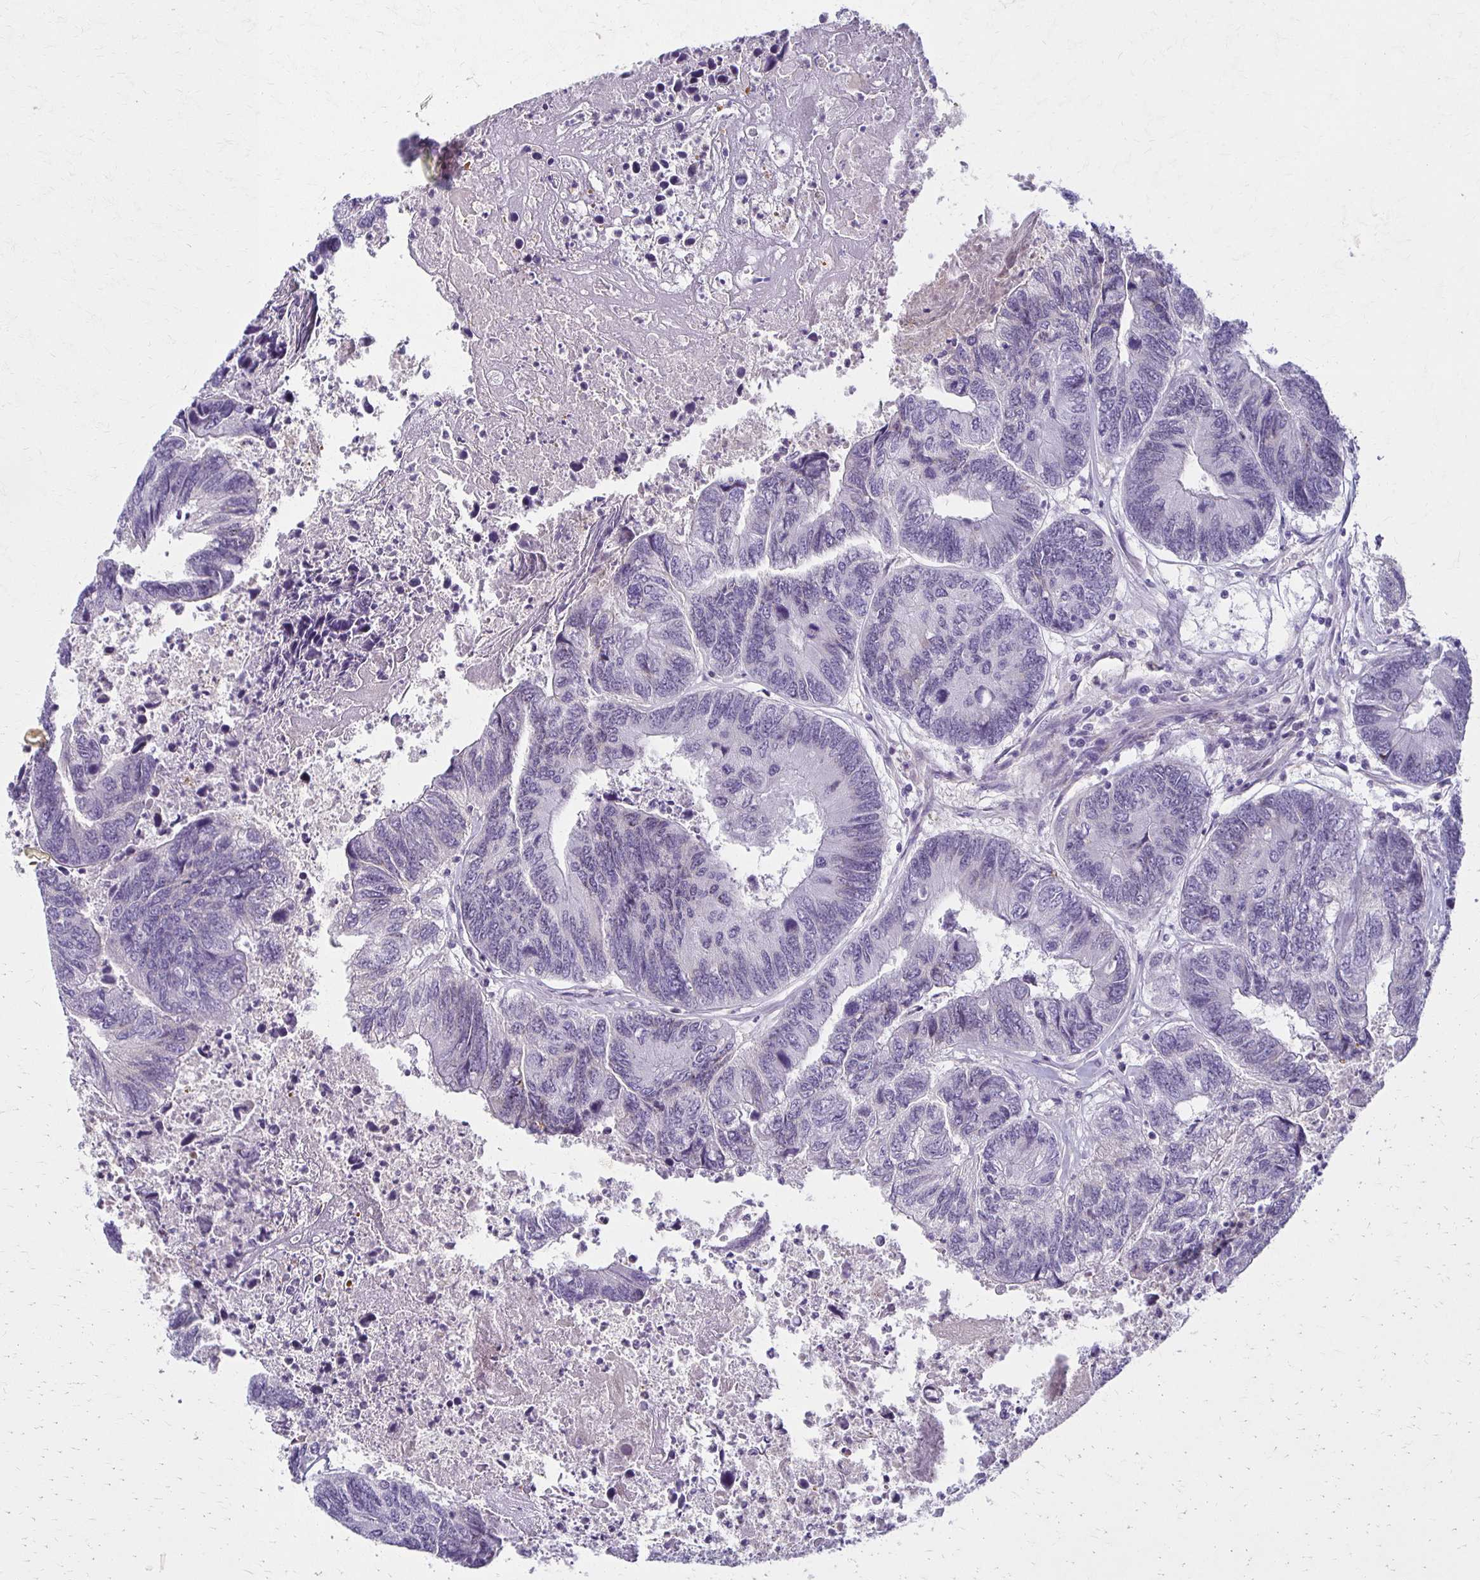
{"staining": {"intensity": "negative", "quantity": "none", "location": "none"}, "tissue": "colorectal cancer", "cell_type": "Tumor cells", "image_type": "cancer", "snomed": [{"axis": "morphology", "description": "Adenocarcinoma, NOS"}, {"axis": "topography", "description": "Colon"}], "caption": "Immunohistochemical staining of human adenocarcinoma (colorectal) shows no significant positivity in tumor cells. (DAB immunohistochemistry, high magnification).", "gene": "BBS12", "patient": {"sex": "female", "age": 67}}